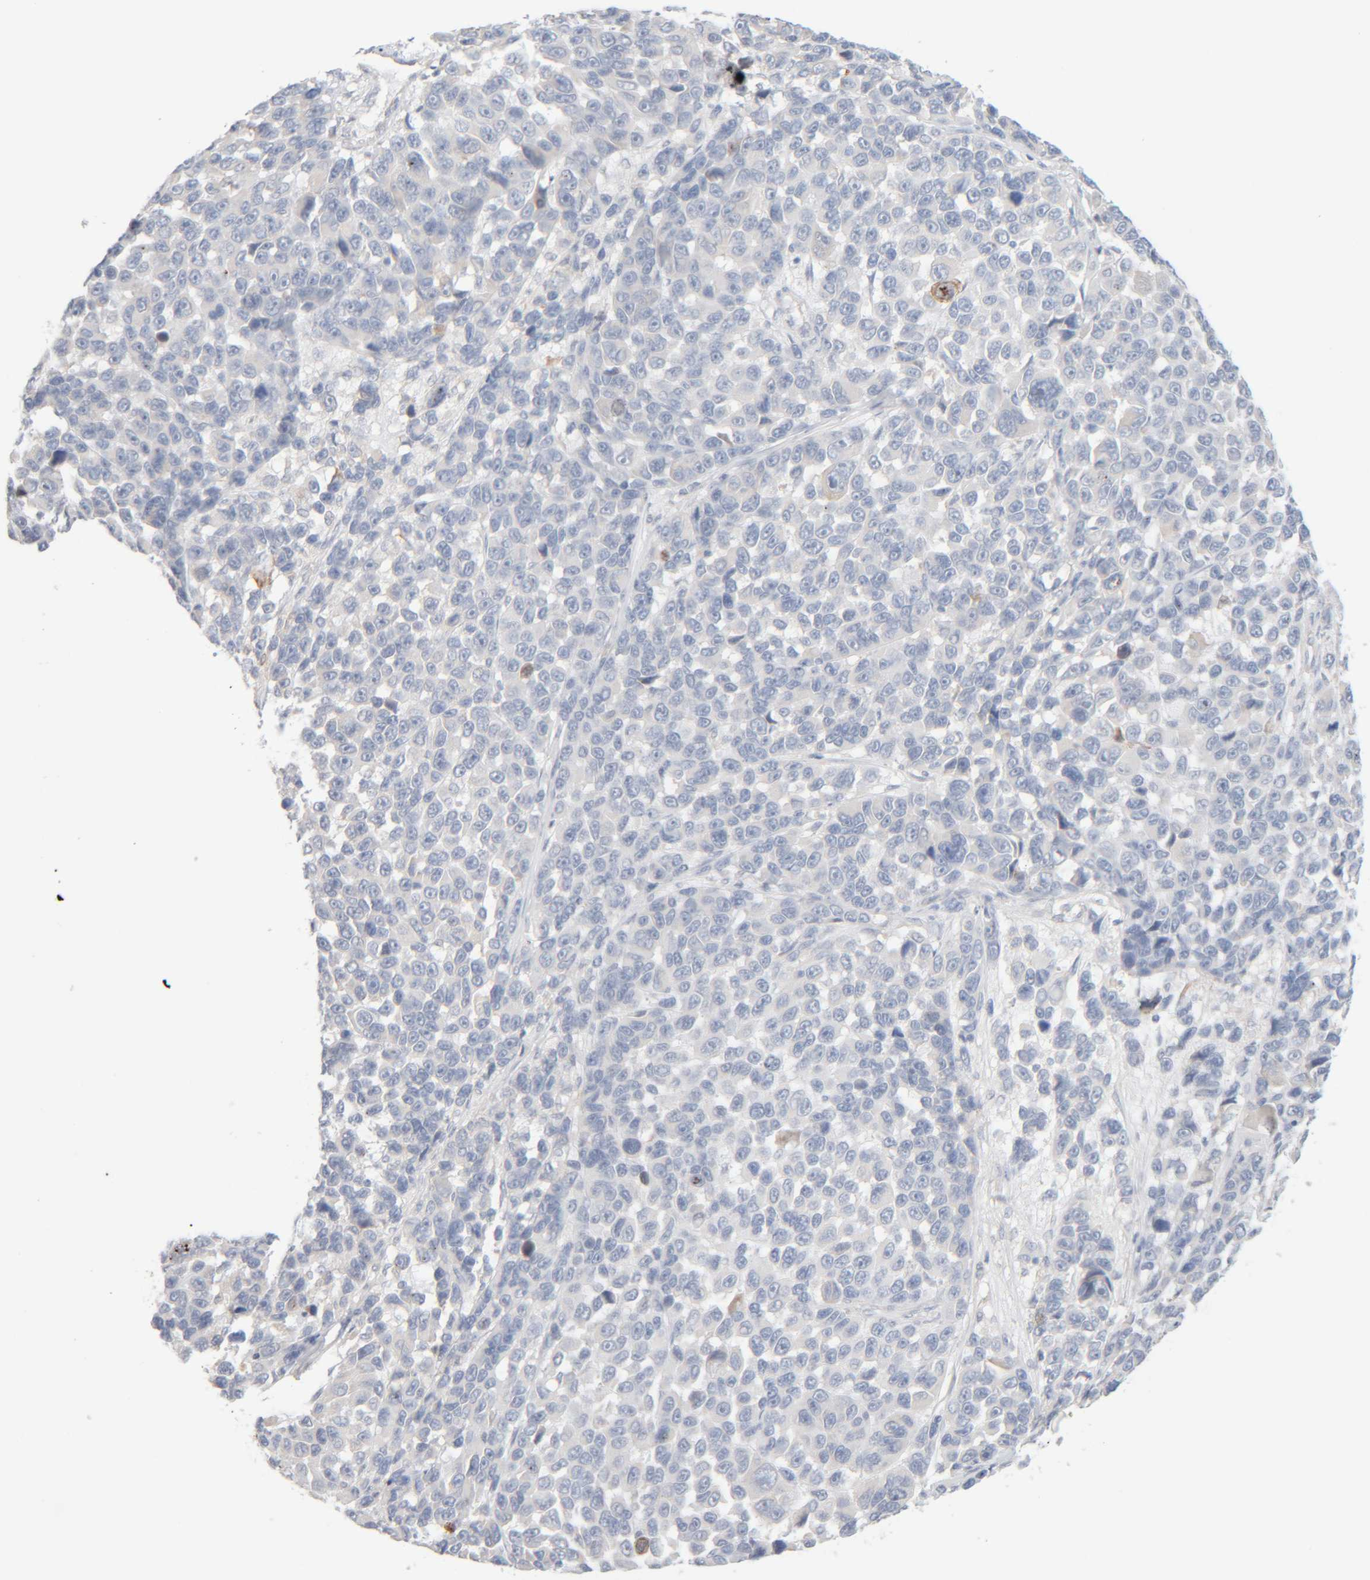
{"staining": {"intensity": "negative", "quantity": "none", "location": "none"}, "tissue": "melanoma", "cell_type": "Tumor cells", "image_type": "cancer", "snomed": [{"axis": "morphology", "description": "Malignant melanoma, NOS"}, {"axis": "topography", "description": "Skin"}], "caption": "Immunohistochemical staining of human melanoma reveals no significant positivity in tumor cells.", "gene": "RIDA", "patient": {"sex": "male", "age": 53}}